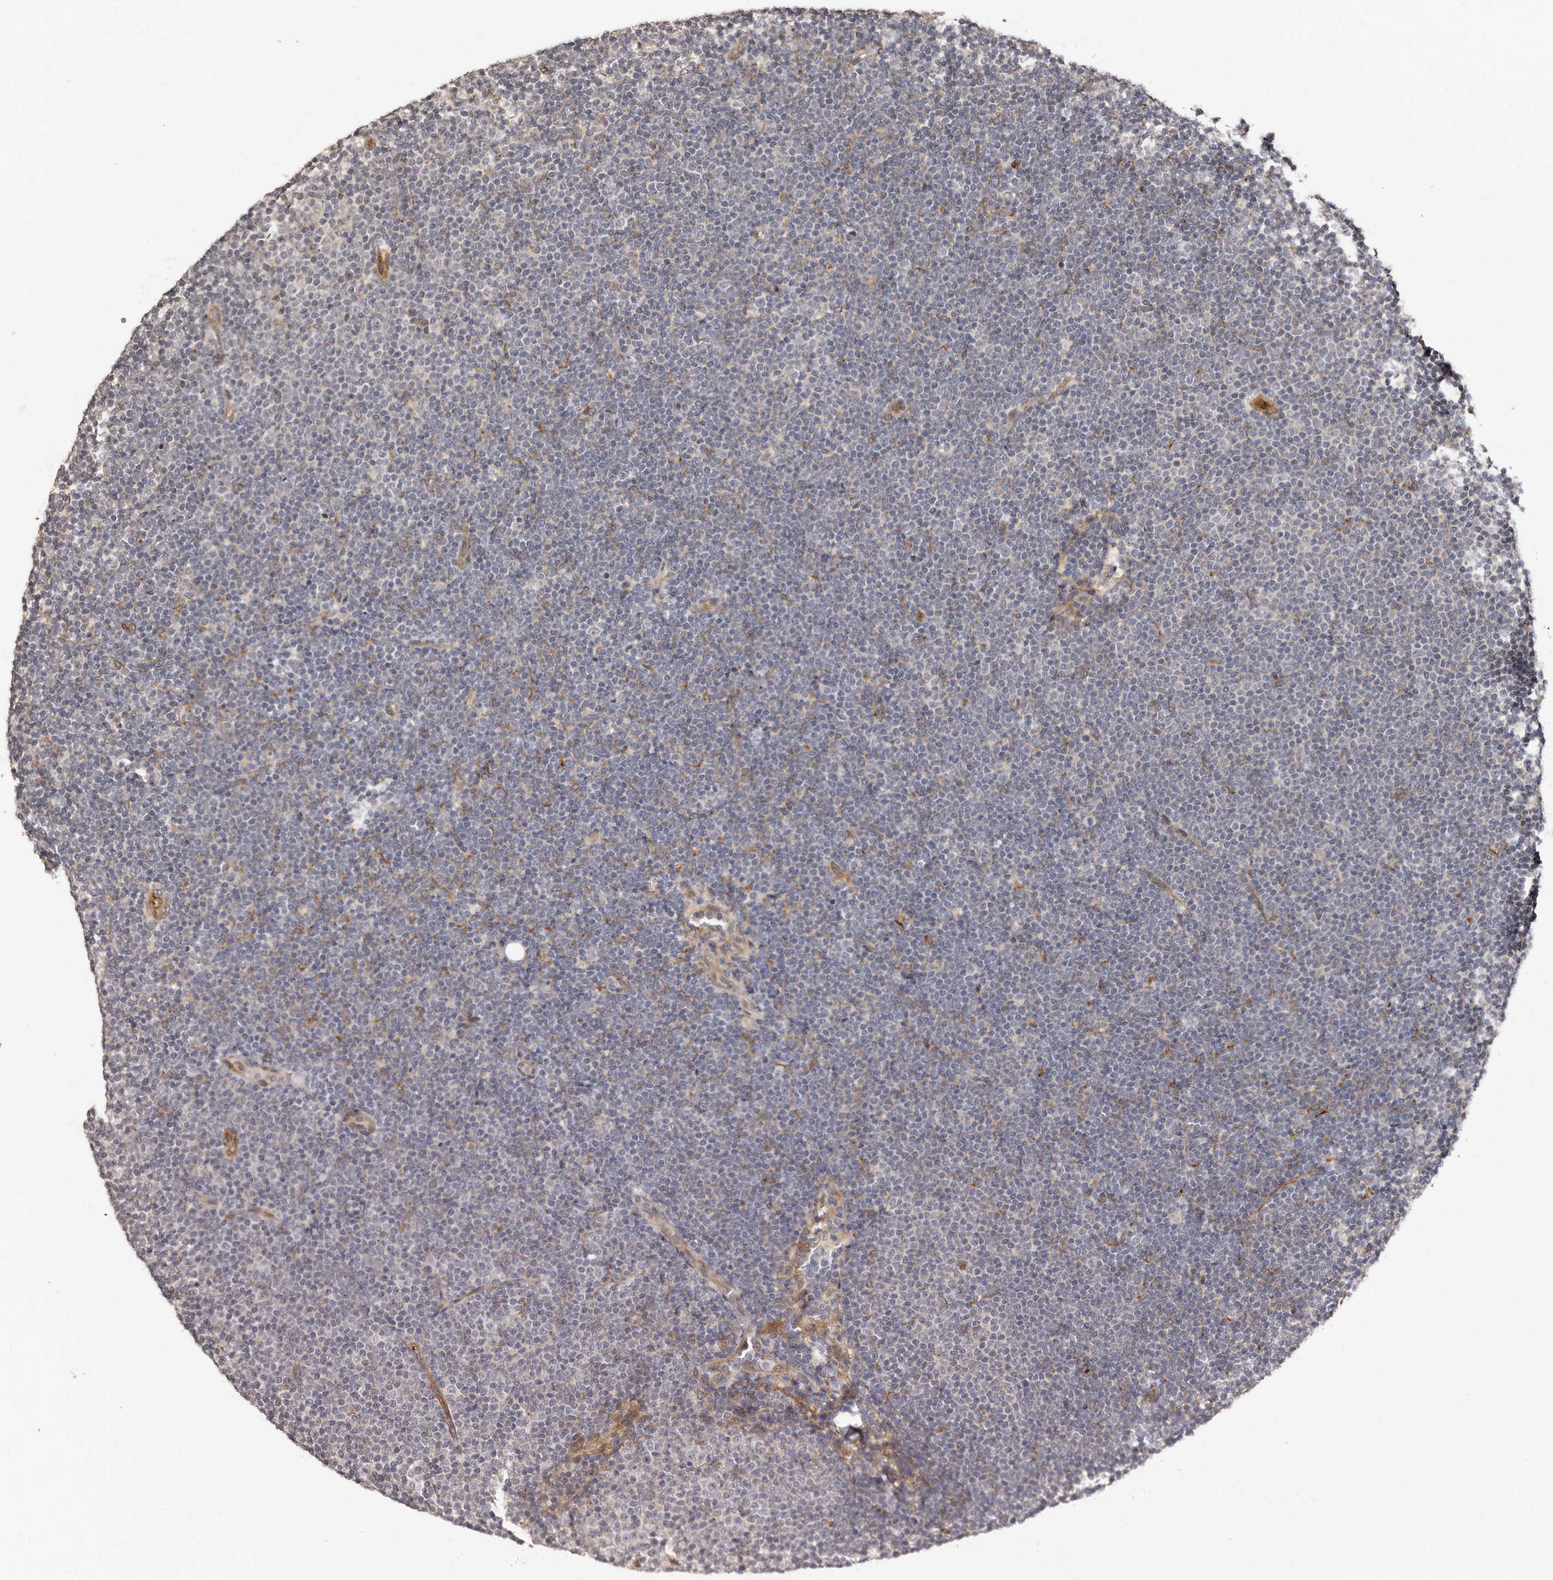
{"staining": {"intensity": "negative", "quantity": "none", "location": "none"}, "tissue": "lymphoma", "cell_type": "Tumor cells", "image_type": "cancer", "snomed": [{"axis": "morphology", "description": "Malignant lymphoma, non-Hodgkin's type, Low grade"}, {"axis": "topography", "description": "Lymph node"}], "caption": "This is an immunohistochemistry (IHC) photomicrograph of malignant lymphoma, non-Hodgkin's type (low-grade). There is no positivity in tumor cells.", "gene": "TBC1D22B", "patient": {"sex": "female", "age": 53}}